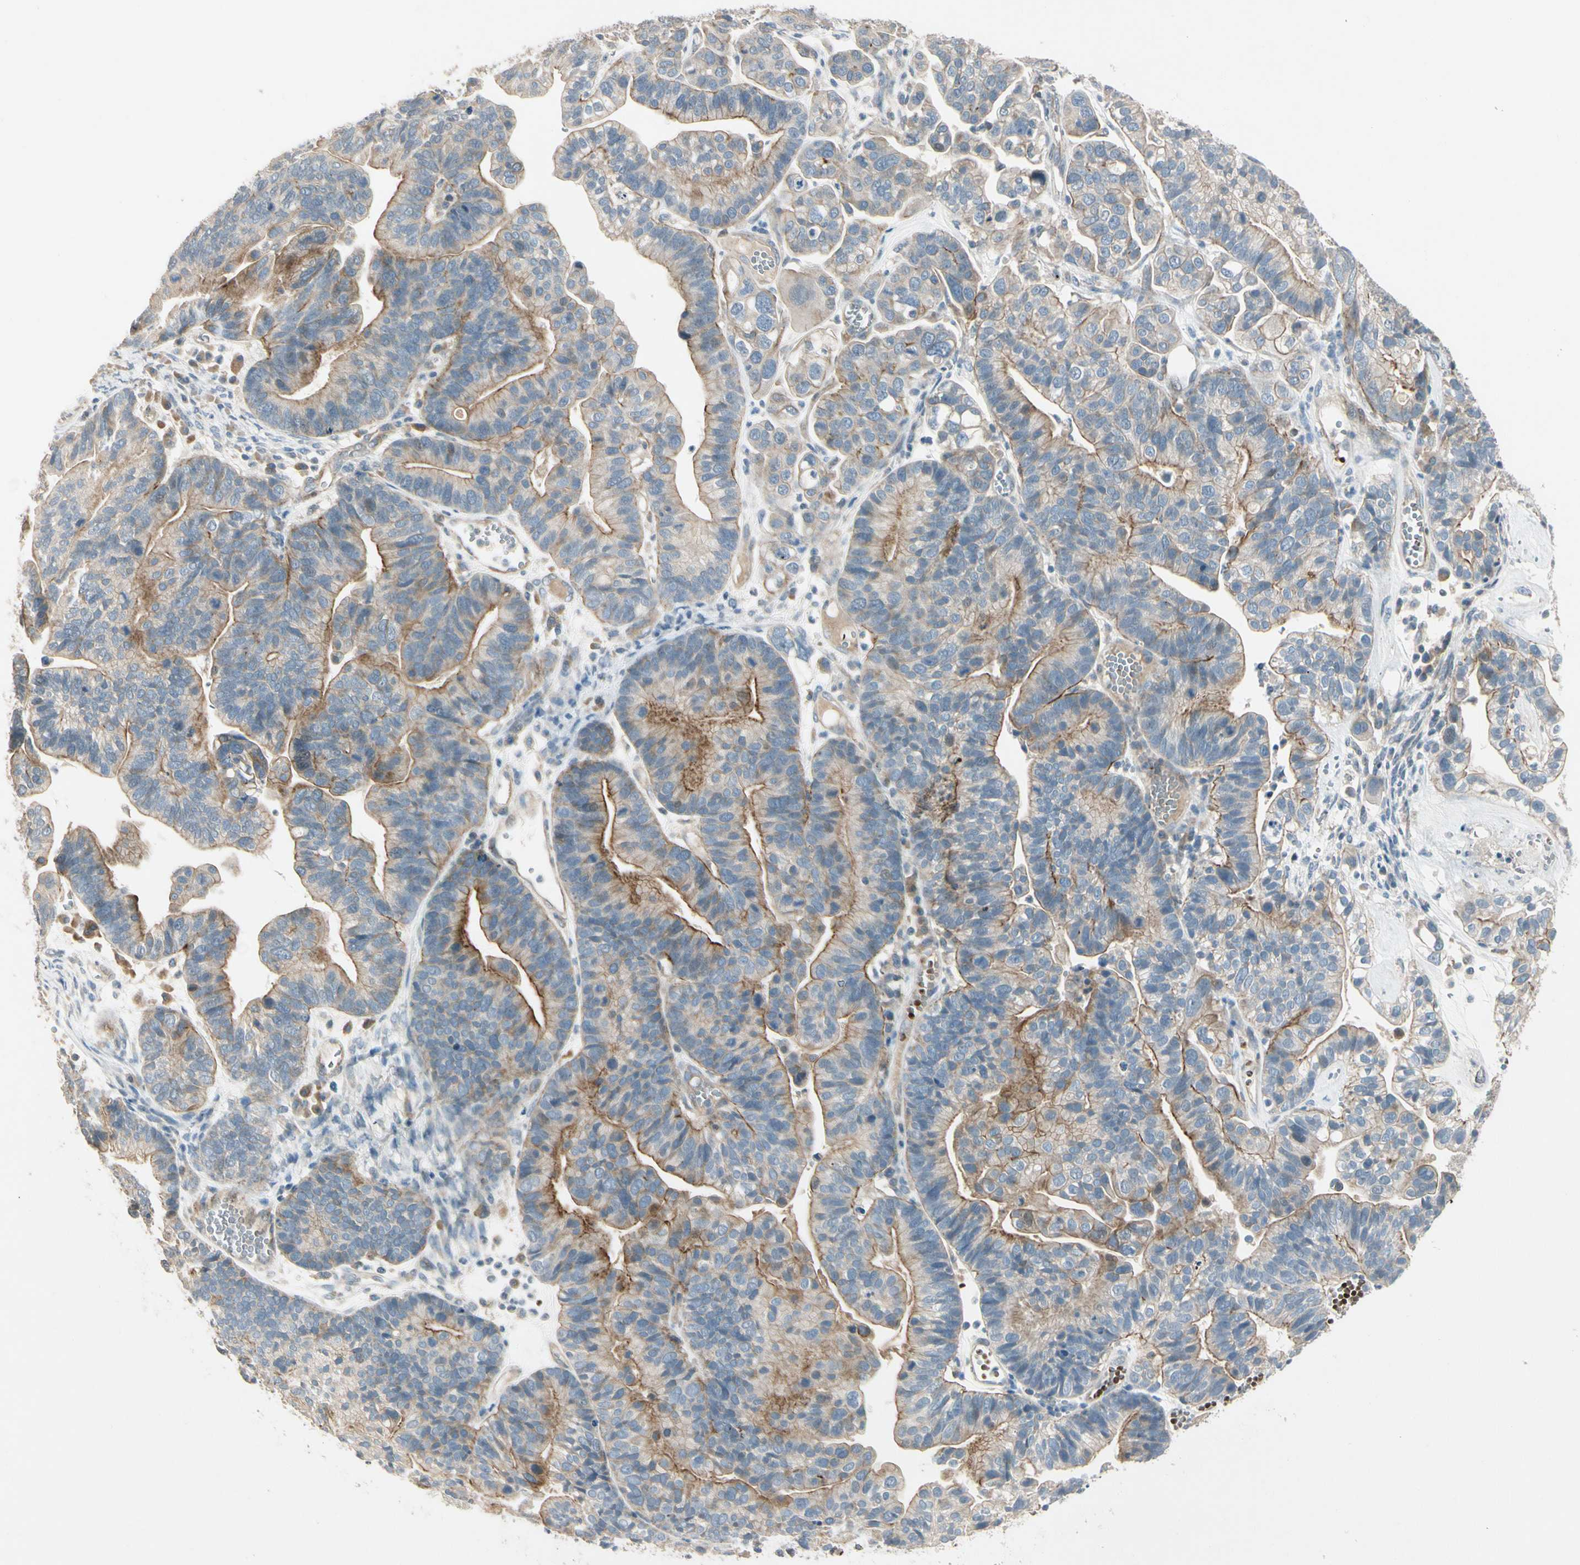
{"staining": {"intensity": "moderate", "quantity": "25%-75%", "location": "cytoplasmic/membranous"}, "tissue": "ovarian cancer", "cell_type": "Tumor cells", "image_type": "cancer", "snomed": [{"axis": "morphology", "description": "Cystadenocarcinoma, serous, NOS"}, {"axis": "topography", "description": "Ovary"}], "caption": "Immunohistochemical staining of ovarian cancer (serous cystadenocarcinoma) displays medium levels of moderate cytoplasmic/membranous protein staining in about 25%-75% of tumor cells.", "gene": "PPP3CB", "patient": {"sex": "female", "age": 56}}